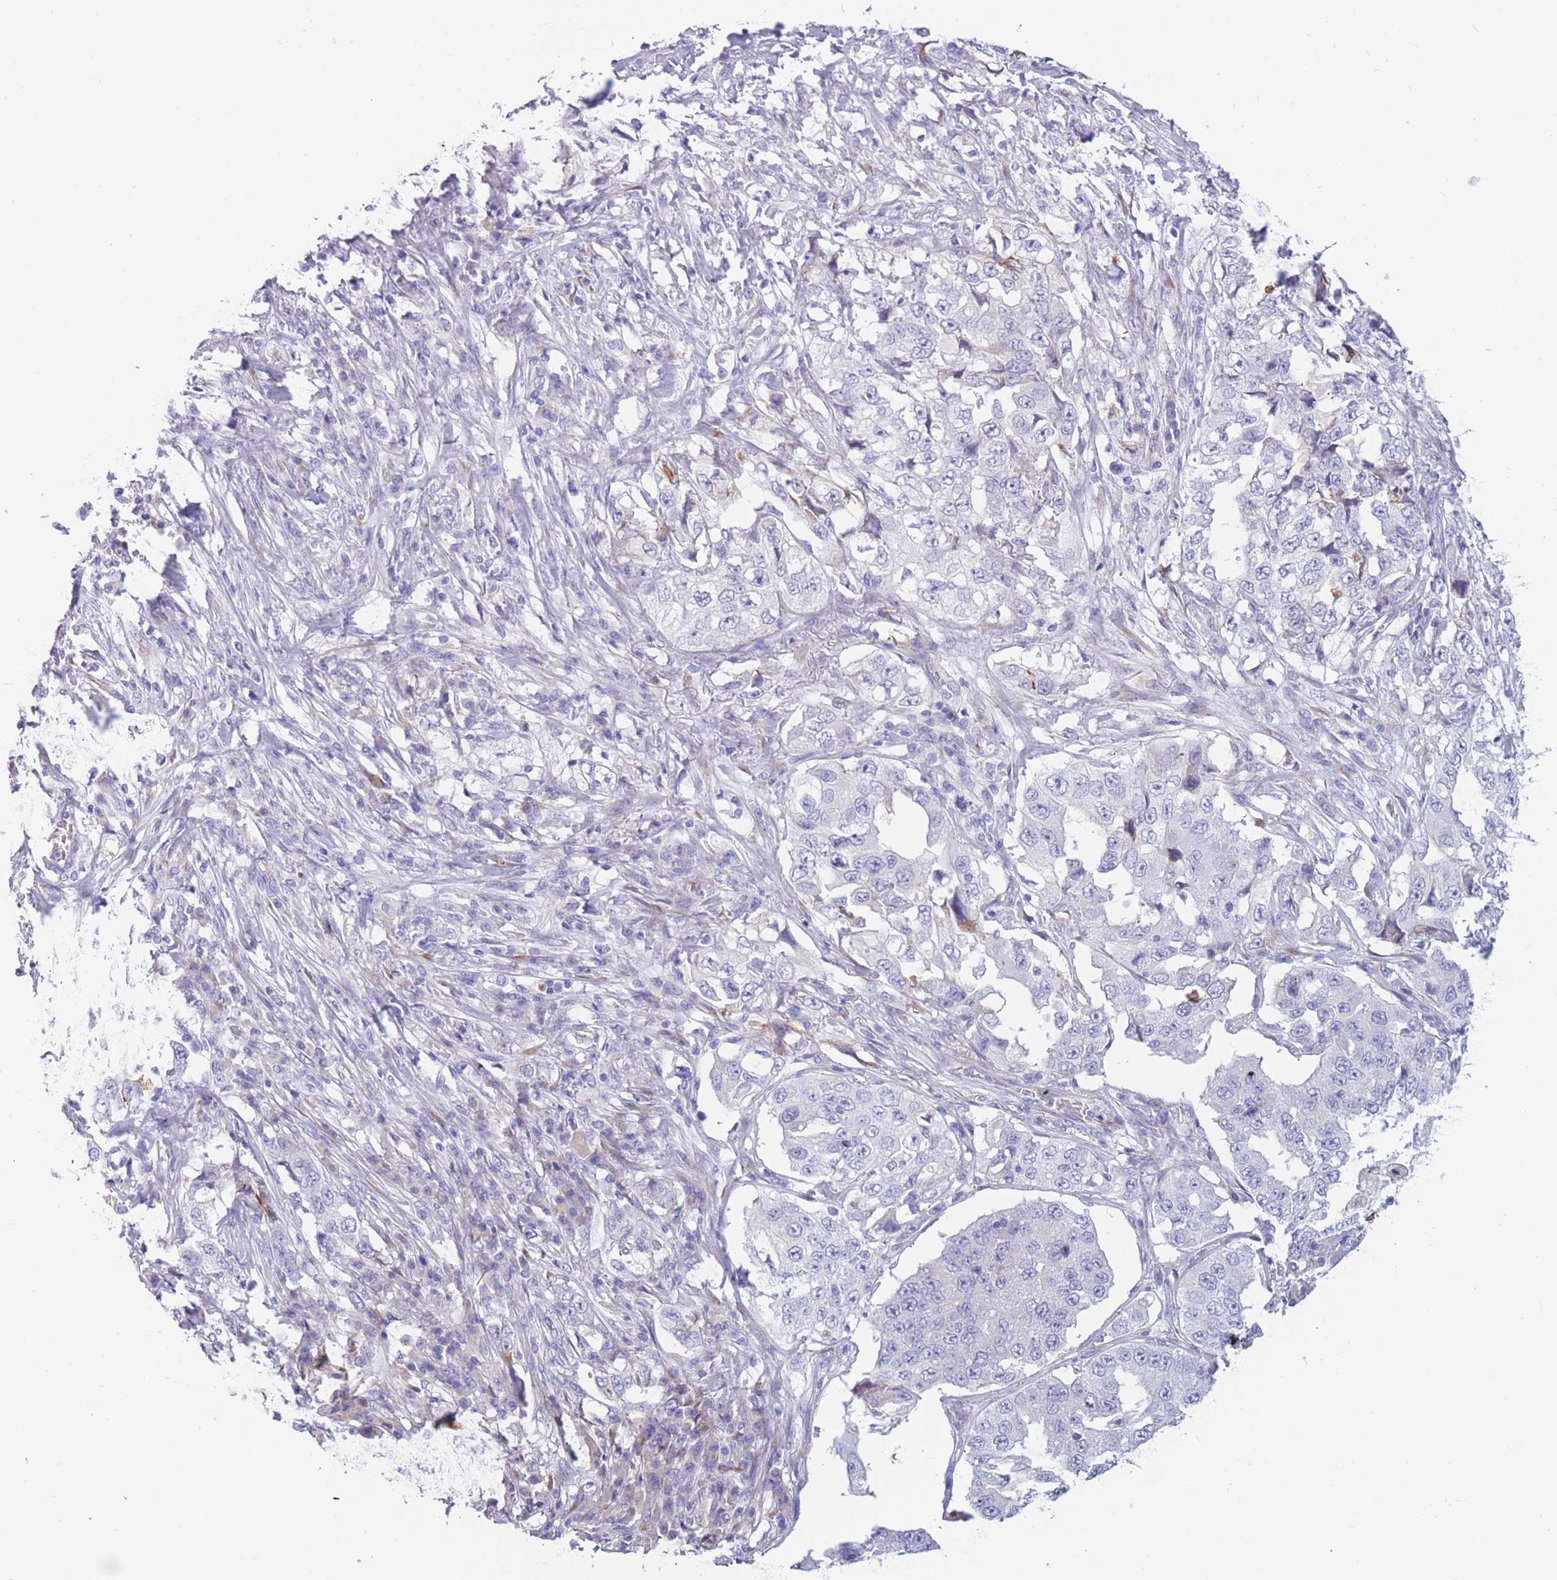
{"staining": {"intensity": "negative", "quantity": "none", "location": "none"}, "tissue": "lung cancer", "cell_type": "Tumor cells", "image_type": "cancer", "snomed": [{"axis": "morphology", "description": "Adenocarcinoma, NOS"}, {"axis": "topography", "description": "Lung"}], "caption": "This histopathology image is of adenocarcinoma (lung) stained with immunohistochemistry (IHC) to label a protein in brown with the nuclei are counter-stained blue. There is no expression in tumor cells.", "gene": "COL27A1", "patient": {"sex": "female", "age": 51}}